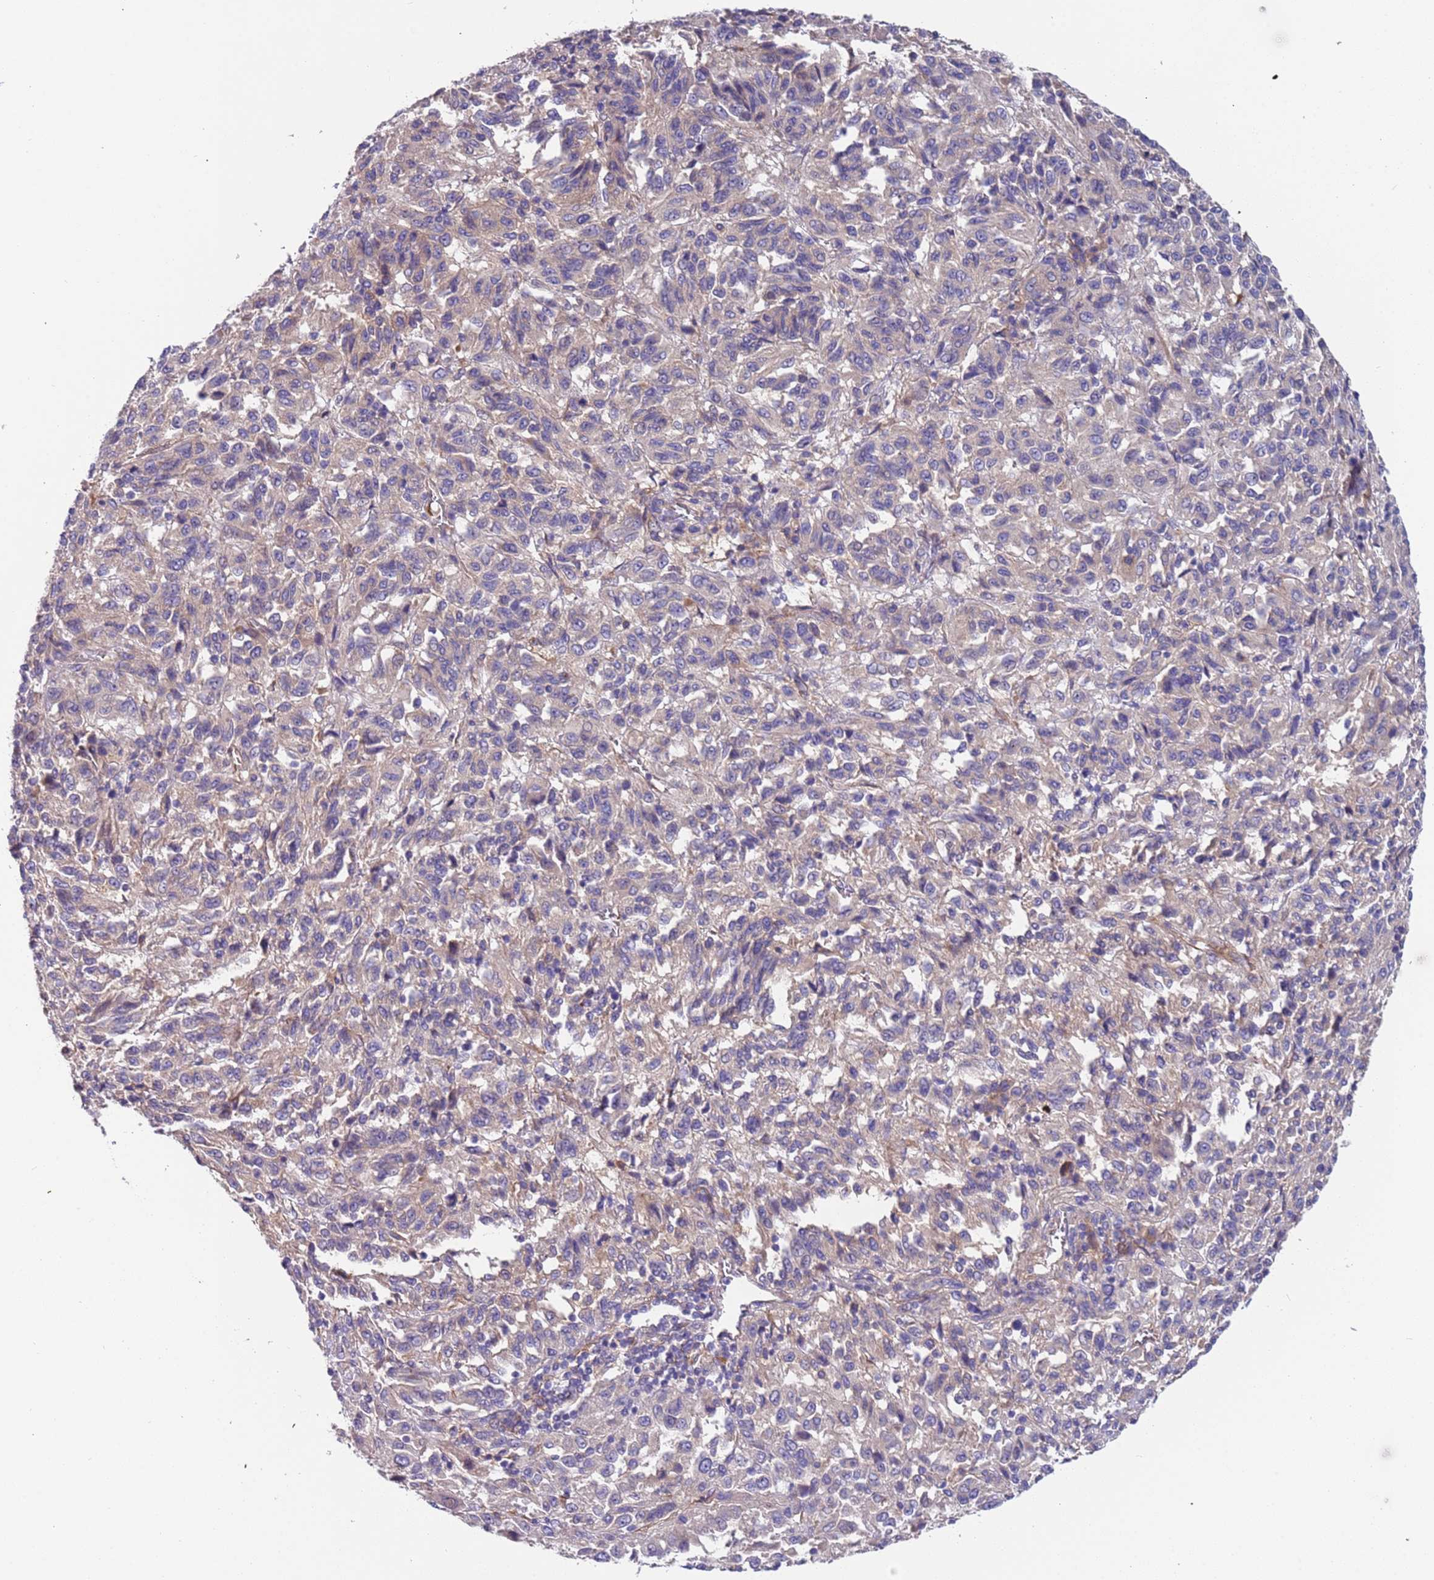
{"staining": {"intensity": "negative", "quantity": "none", "location": "none"}, "tissue": "melanoma", "cell_type": "Tumor cells", "image_type": "cancer", "snomed": [{"axis": "morphology", "description": "Malignant melanoma, Metastatic site"}, {"axis": "topography", "description": "Lung"}], "caption": "Immunohistochemical staining of malignant melanoma (metastatic site) demonstrates no significant positivity in tumor cells. (DAB immunohistochemistry (IHC) with hematoxylin counter stain).", "gene": "LAMB4", "patient": {"sex": "male", "age": 64}}